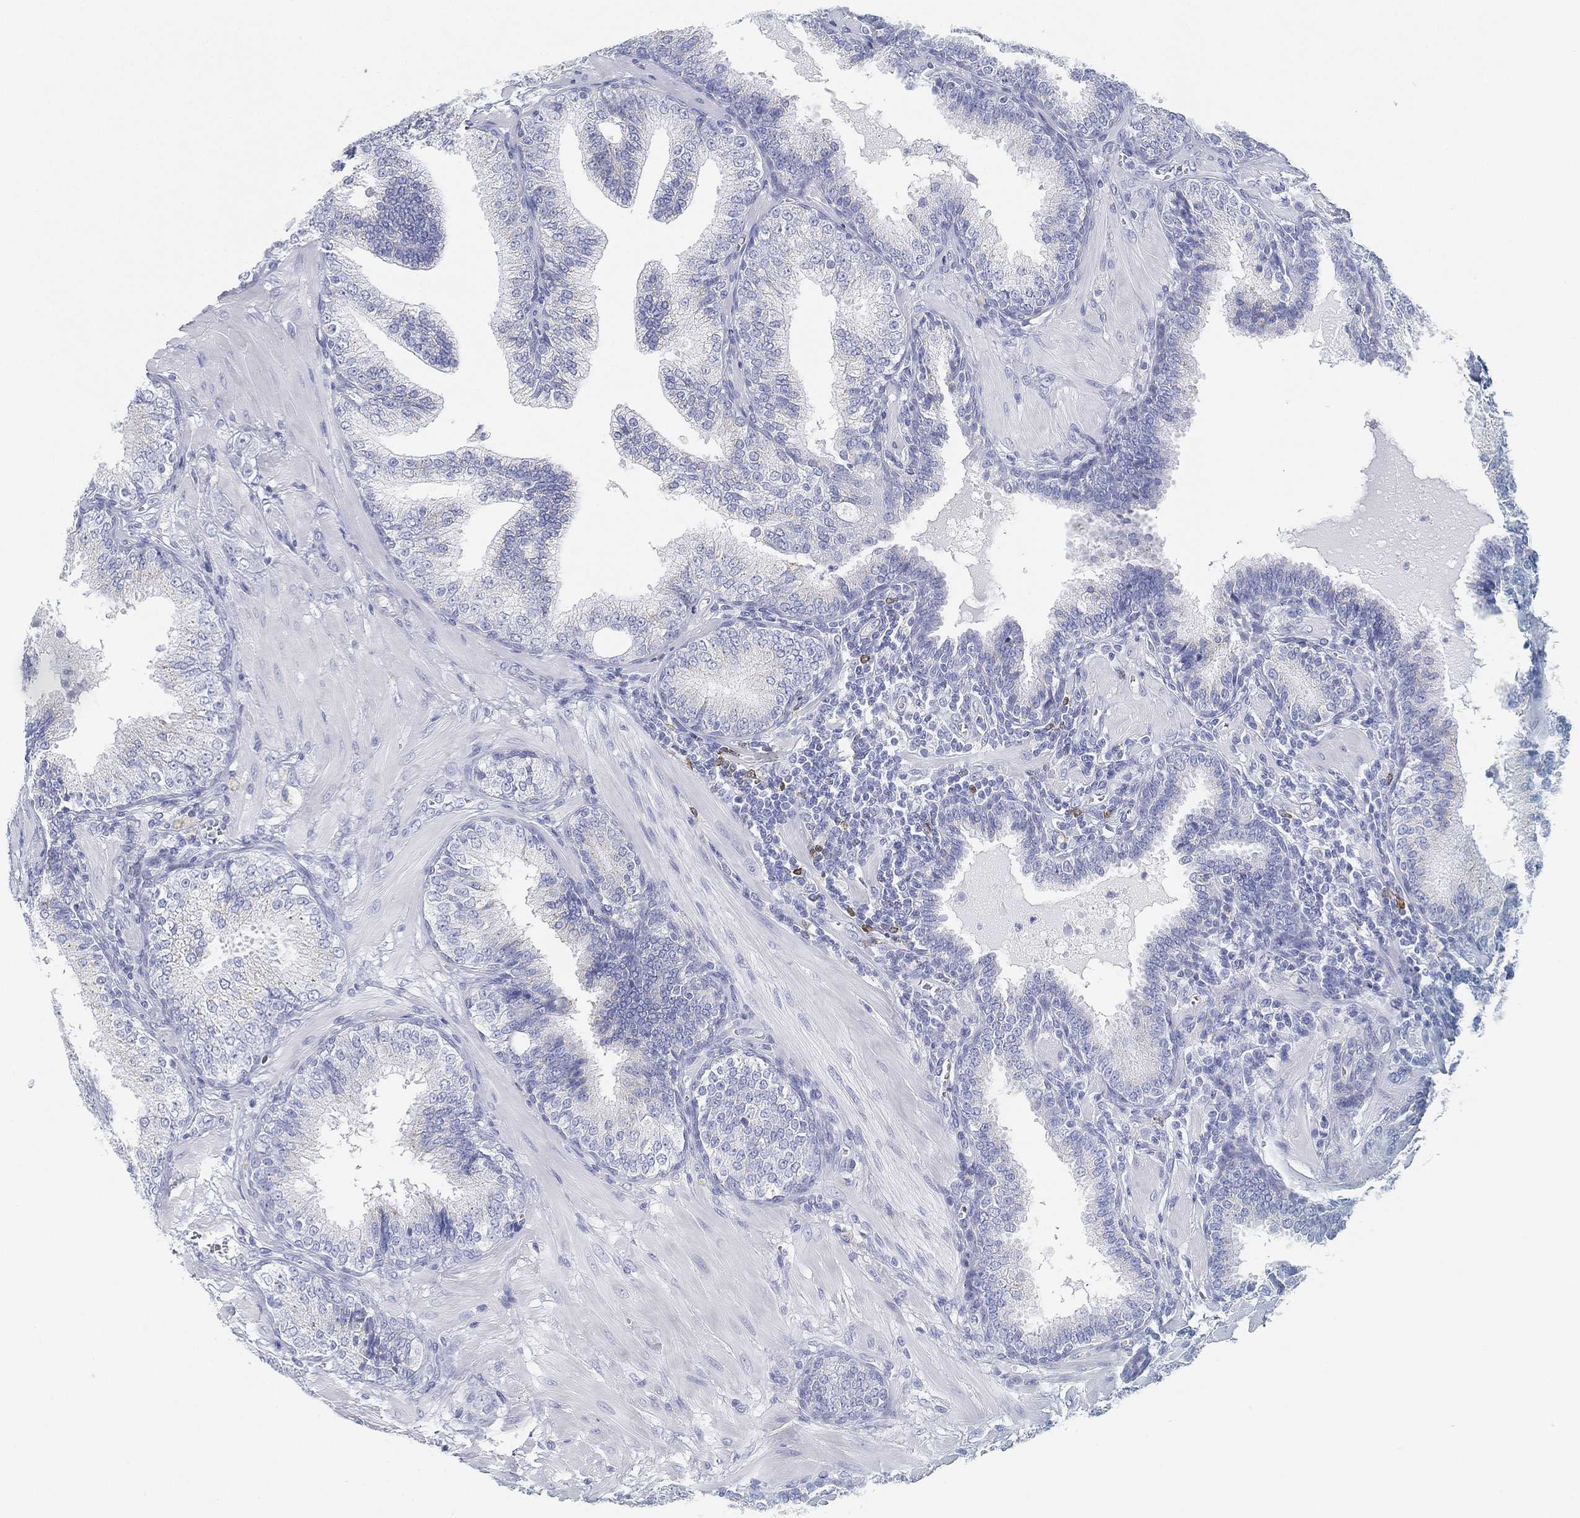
{"staining": {"intensity": "negative", "quantity": "none", "location": "none"}, "tissue": "prostate cancer", "cell_type": "Tumor cells", "image_type": "cancer", "snomed": [{"axis": "morphology", "description": "Adenocarcinoma, NOS"}, {"axis": "topography", "description": "Prostate"}], "caption": "Tumor cells are negative for protein expression in human prostate cancer. (Brightfield microscopy of DAB immunohistochemistry at high magnification).", "gene": "GPR61", "patient": {"sex": "male", "age": 57}}